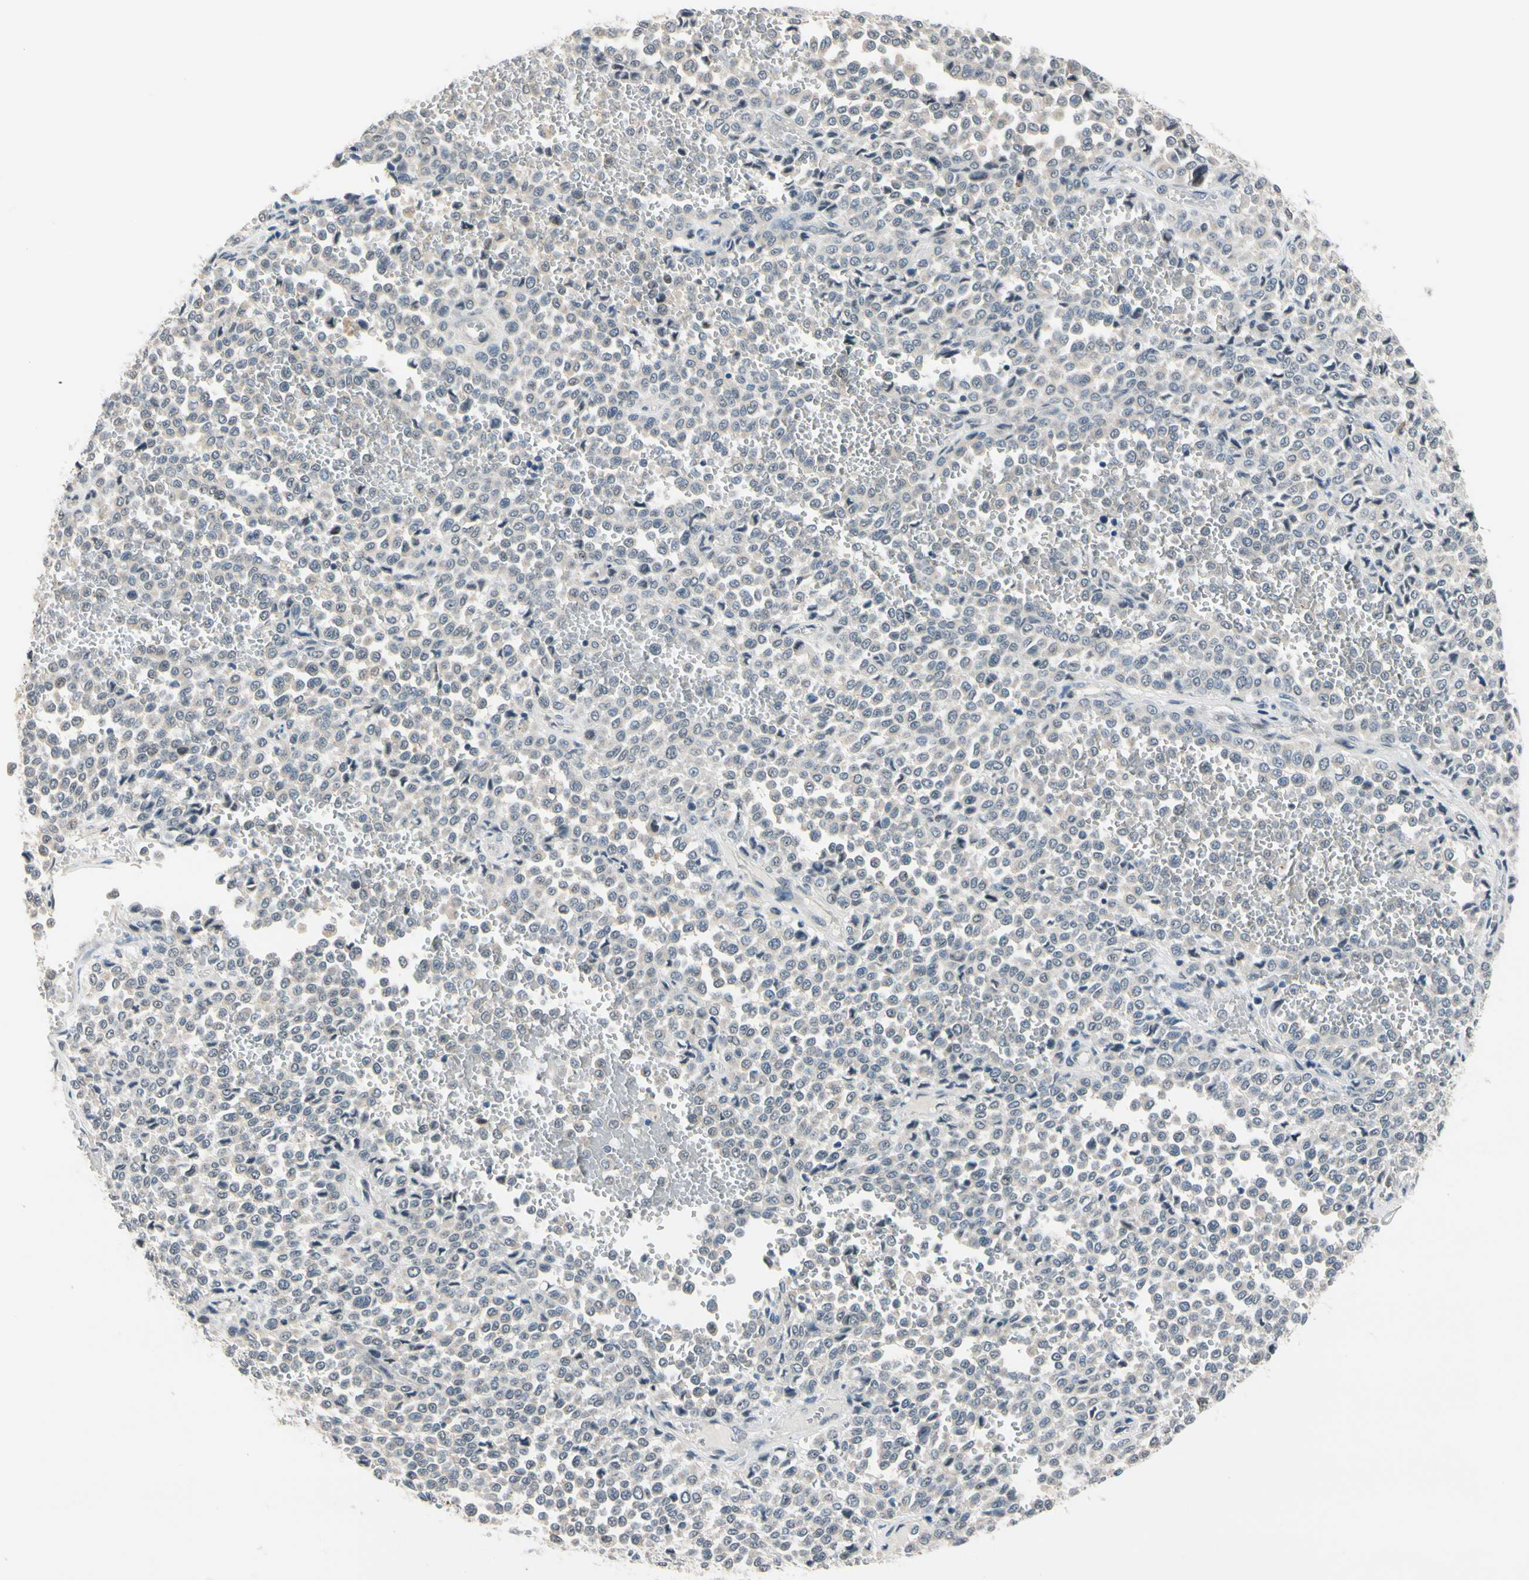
{"staining": {"intensity": "negative", "quantity": "none", "location": "none"}, "tissue": "melanoma", "cell_type": "Tumor cells", "image_type": "cancer", "snomed": [{"axis": "morphology", "description": "Malignant melanoma, Metastatic site"}, {"axis": "topography", "description": "Pancreas"}], "caption": "IHC of human melanoma demonstrates no expression in tumor cells.", "gene": "SLC27A6", "patient": {"sex": "female", "age": 30}}